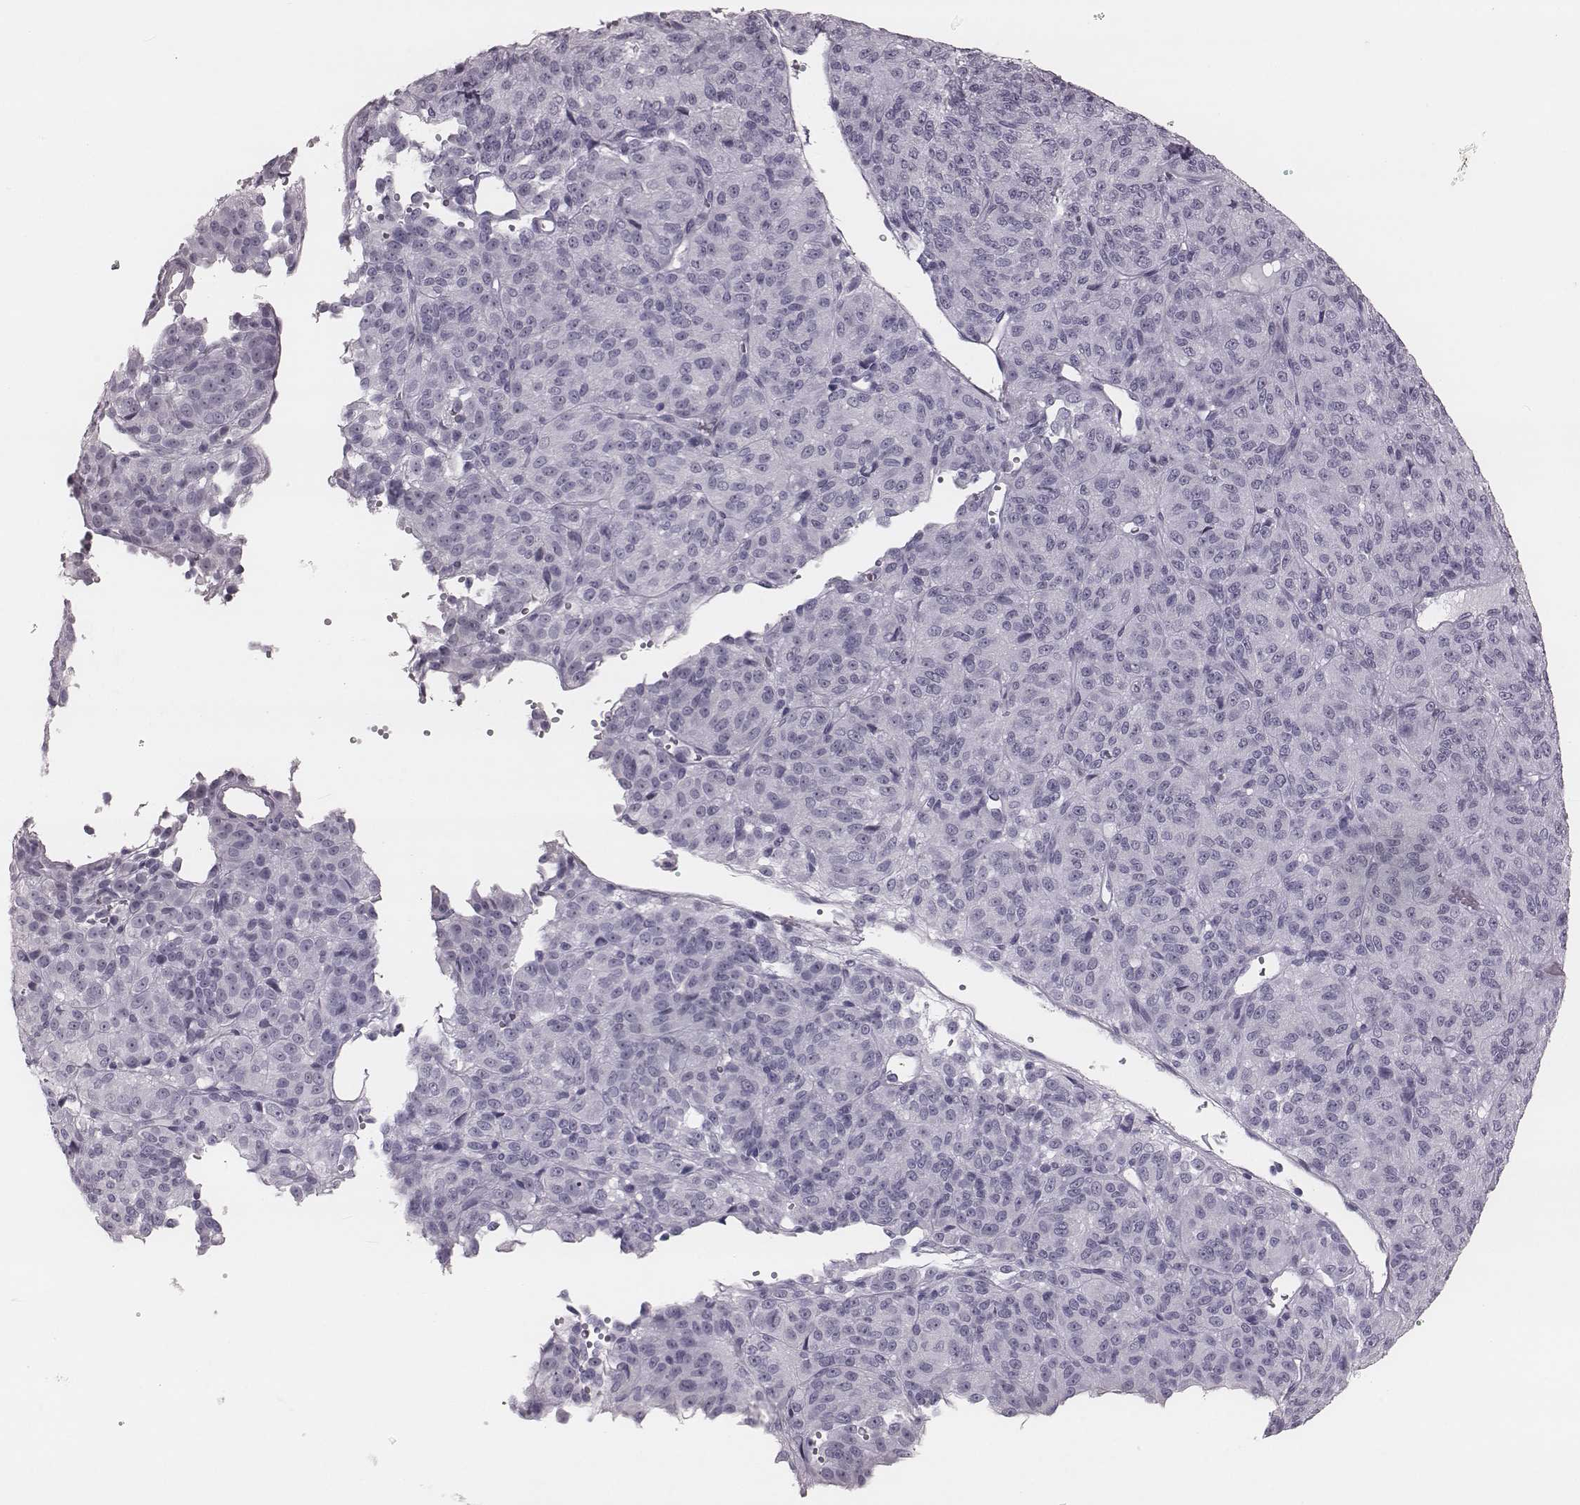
{"staining": {"intensity": "negative", "quantity": "none", "location": "none"}, "tissue": "melanoma", "cell_type": "Tumor cells", "image_type": "cancer", "snomed": [{"axis": "morphology", "description": "Malignant melanoma, Metastatic site"}, {"axis": "topography", "description": "Brain"}], "caption": "DAB (3,3'-diaminobenzidine) immunohistochemical staining of melanoma shows no significant expression in tumor cells.", "gene": "KRT74", "patient": {"sex": "female", "age": 56}}